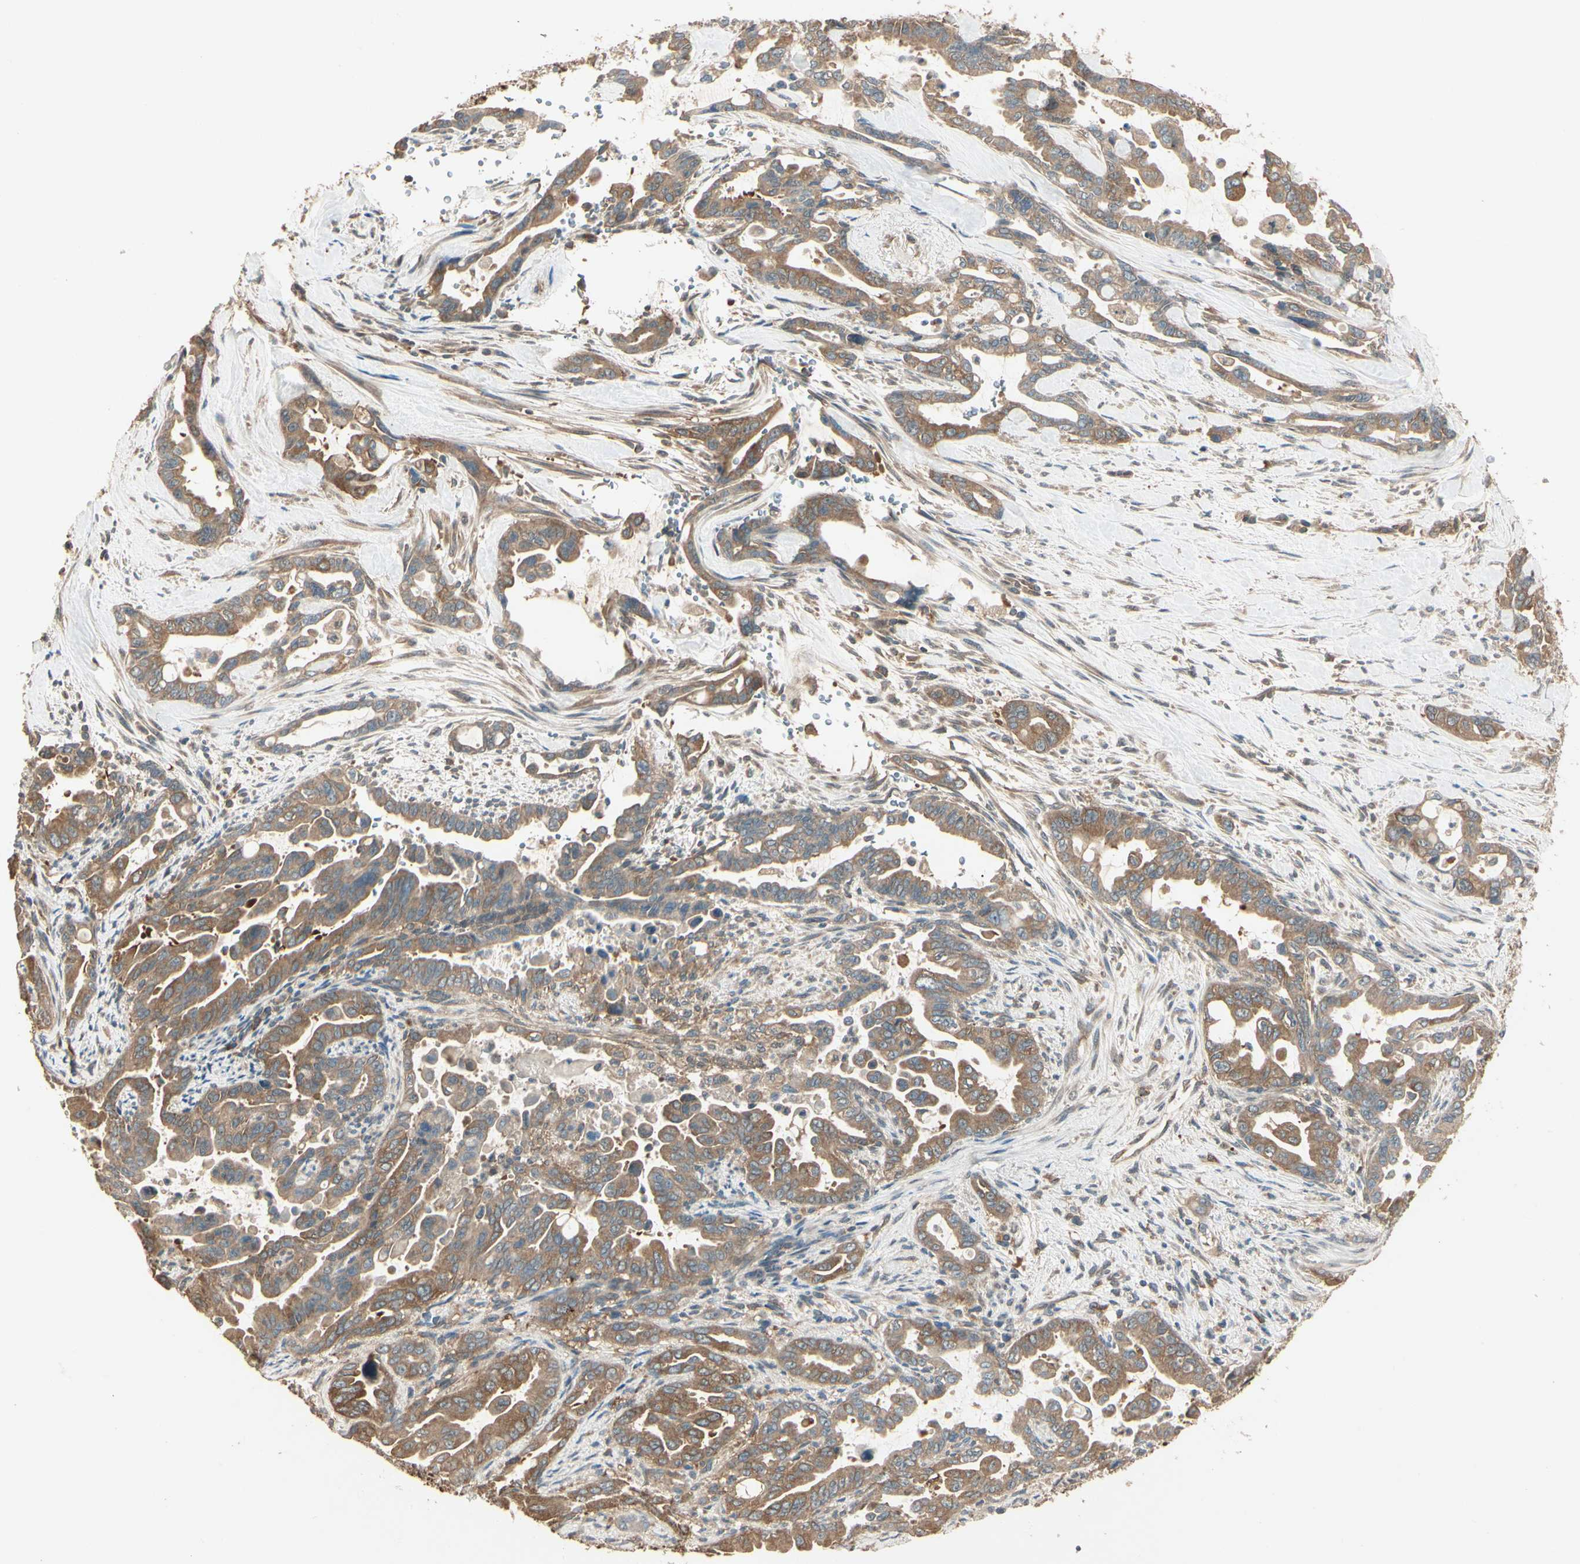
{"staining": {"intensity": "moderate", "quantity": ">75%", "location": "cytoplasmic/membranous"}, "tissue": "pancreatic cancer", "cell_type": "Tumor cells", "image_type": "cancer", "snomed": [{"axis": "morphology", "description": "Adenocarcinoma, NOS"}, {"axis": "topography", "description": "Pancreas"}], "caption": "A brown stain highlights moderate cytoplasmic/membranous positivity of a protein in pancreatic adenocarcinoma tumor cells.", "gene": "CCT7", "patient": {"sex": "male", "age": 70}}